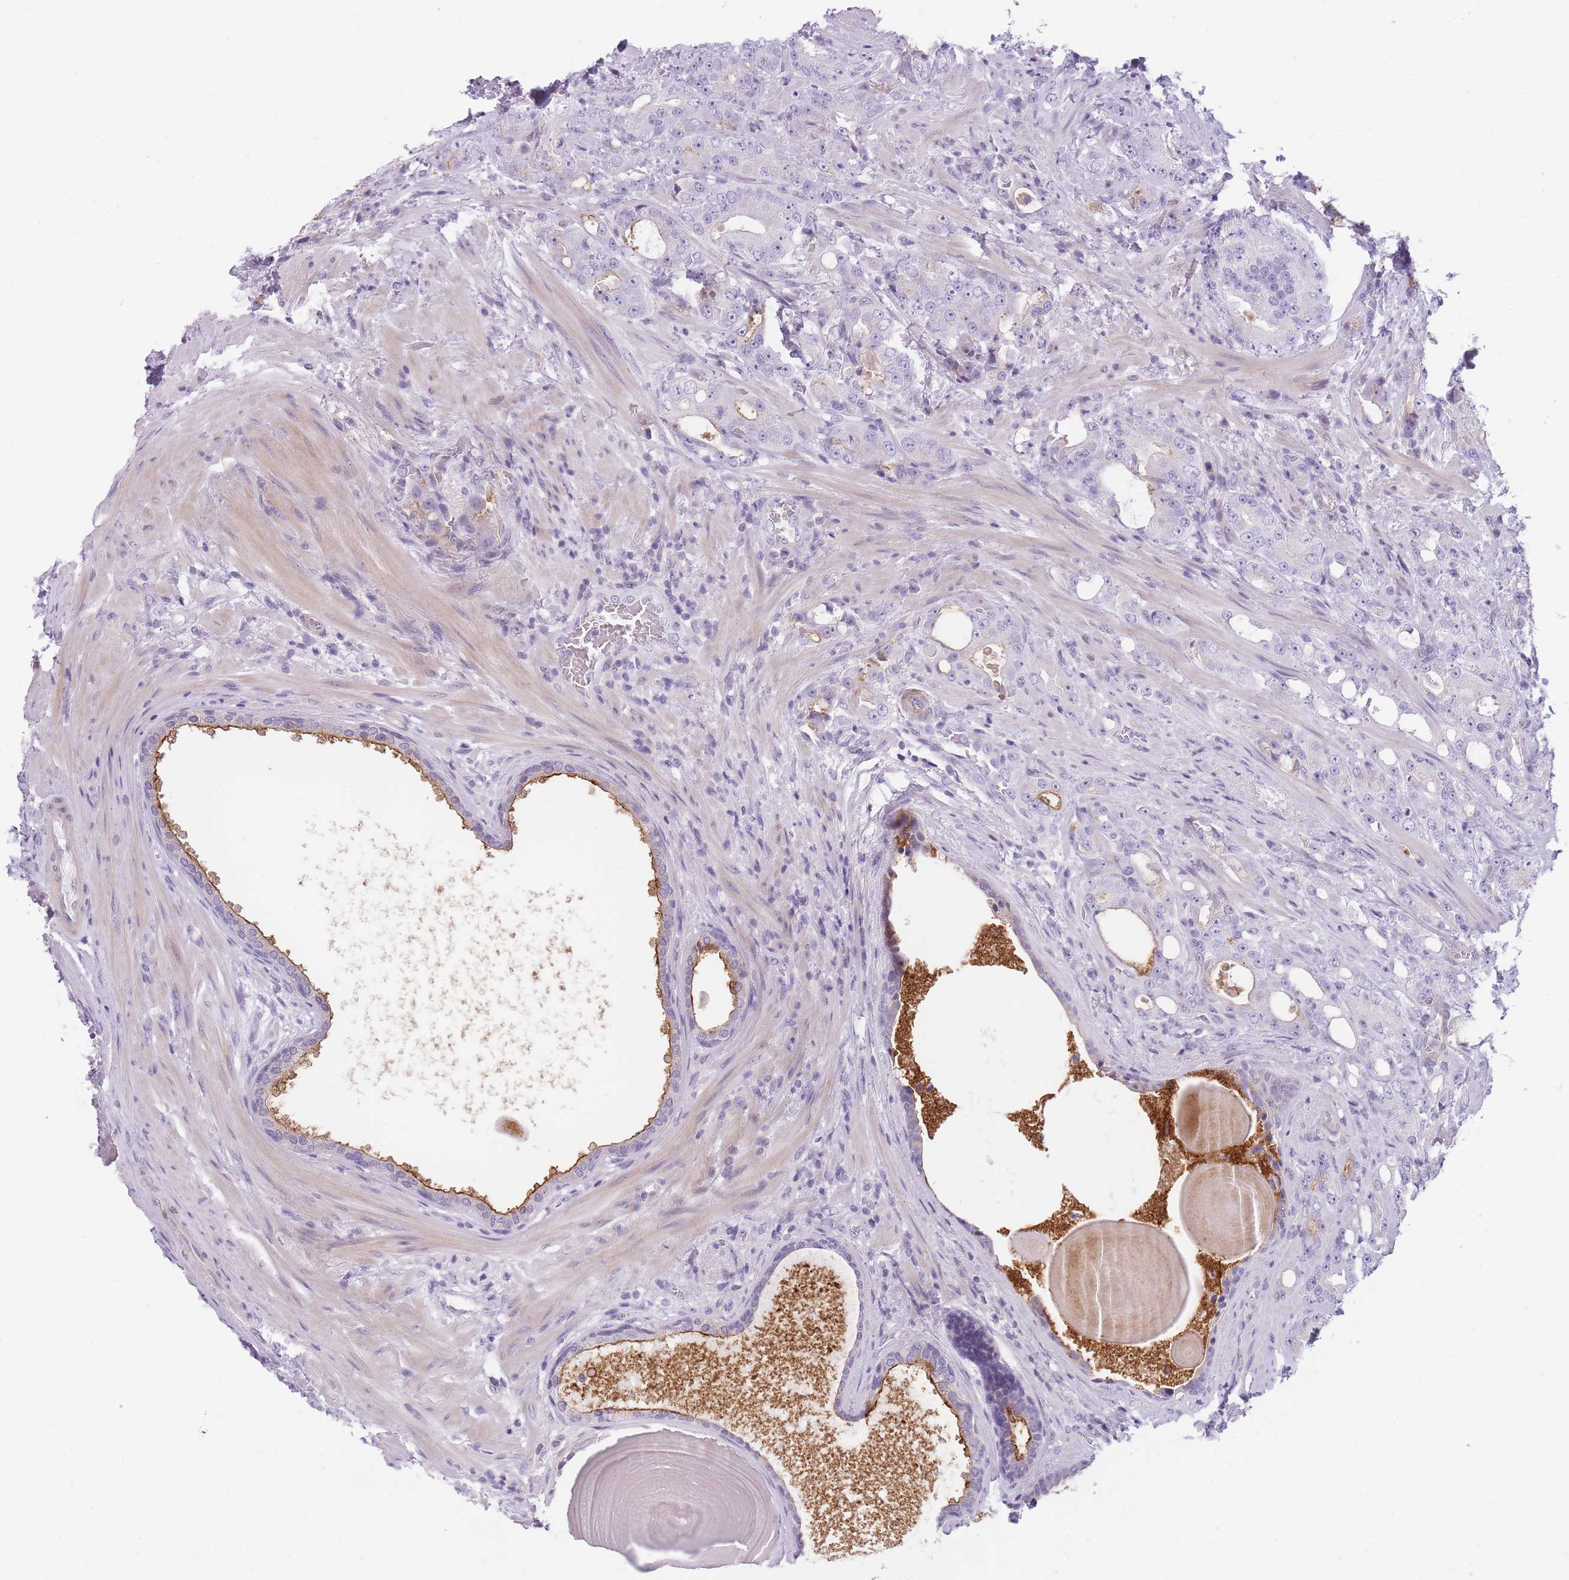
{"staining": {"intensity": "negative", "quantity": "none", "location": "none"}, "tissue": "prostate cancer", "cell_type": "Tumor cells", "image_type": "cancer", "snomed": [{"axis": "morphology", "description": "Adenocarcinoma, High grade"}, {"axis": "topography", "description": "Prostate"}], "caption": "Histopathology image shows no protein staining in tumor cells of adenocarcinoma (high-grade) (prostate) tissue. (DAB immunohistochemistry (IHC) visualized using brightfield microscopy, high magnification).", "gene": "GGT1", "patient": {"sex": "male", "age": 69}}